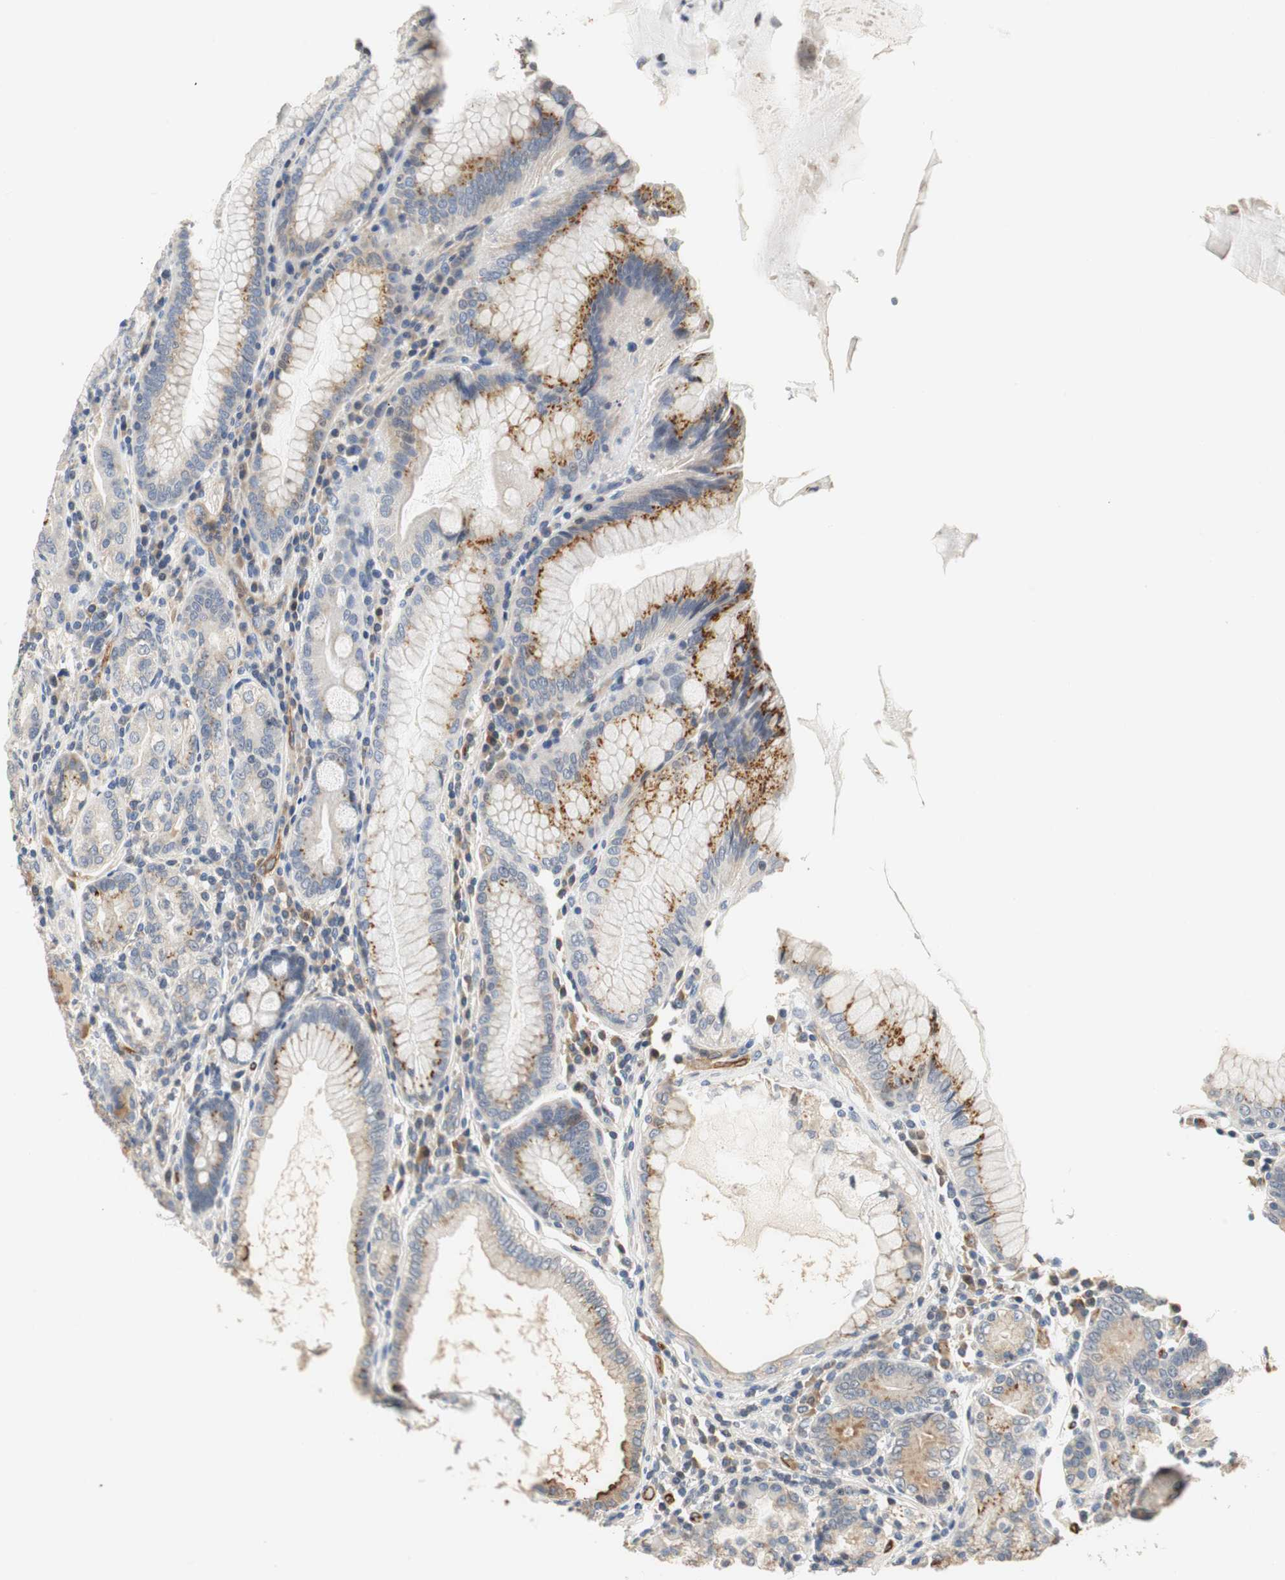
{"staining": {"intensity": "weak", "quantity": "25%-75%", "location": "cytoplasmic/membranous"}, "tissue": "stomach", "cell_type": "Glandular cells", "image_type": "normal", "snomed": [{"axis": "morphology", "description": "Normal tissue, NOS"}, {"axis": "topography", "description": "Stomach, lower"}], "caption": "Weak cytoplasmic/membranous expression for a protein is identified in approximately 25%-75% of glandular cells of unremarkable stomach using immunohistochemistry (IHC).", "gene": "ALPL", "patient": {"sex": "female", "age": 76}}